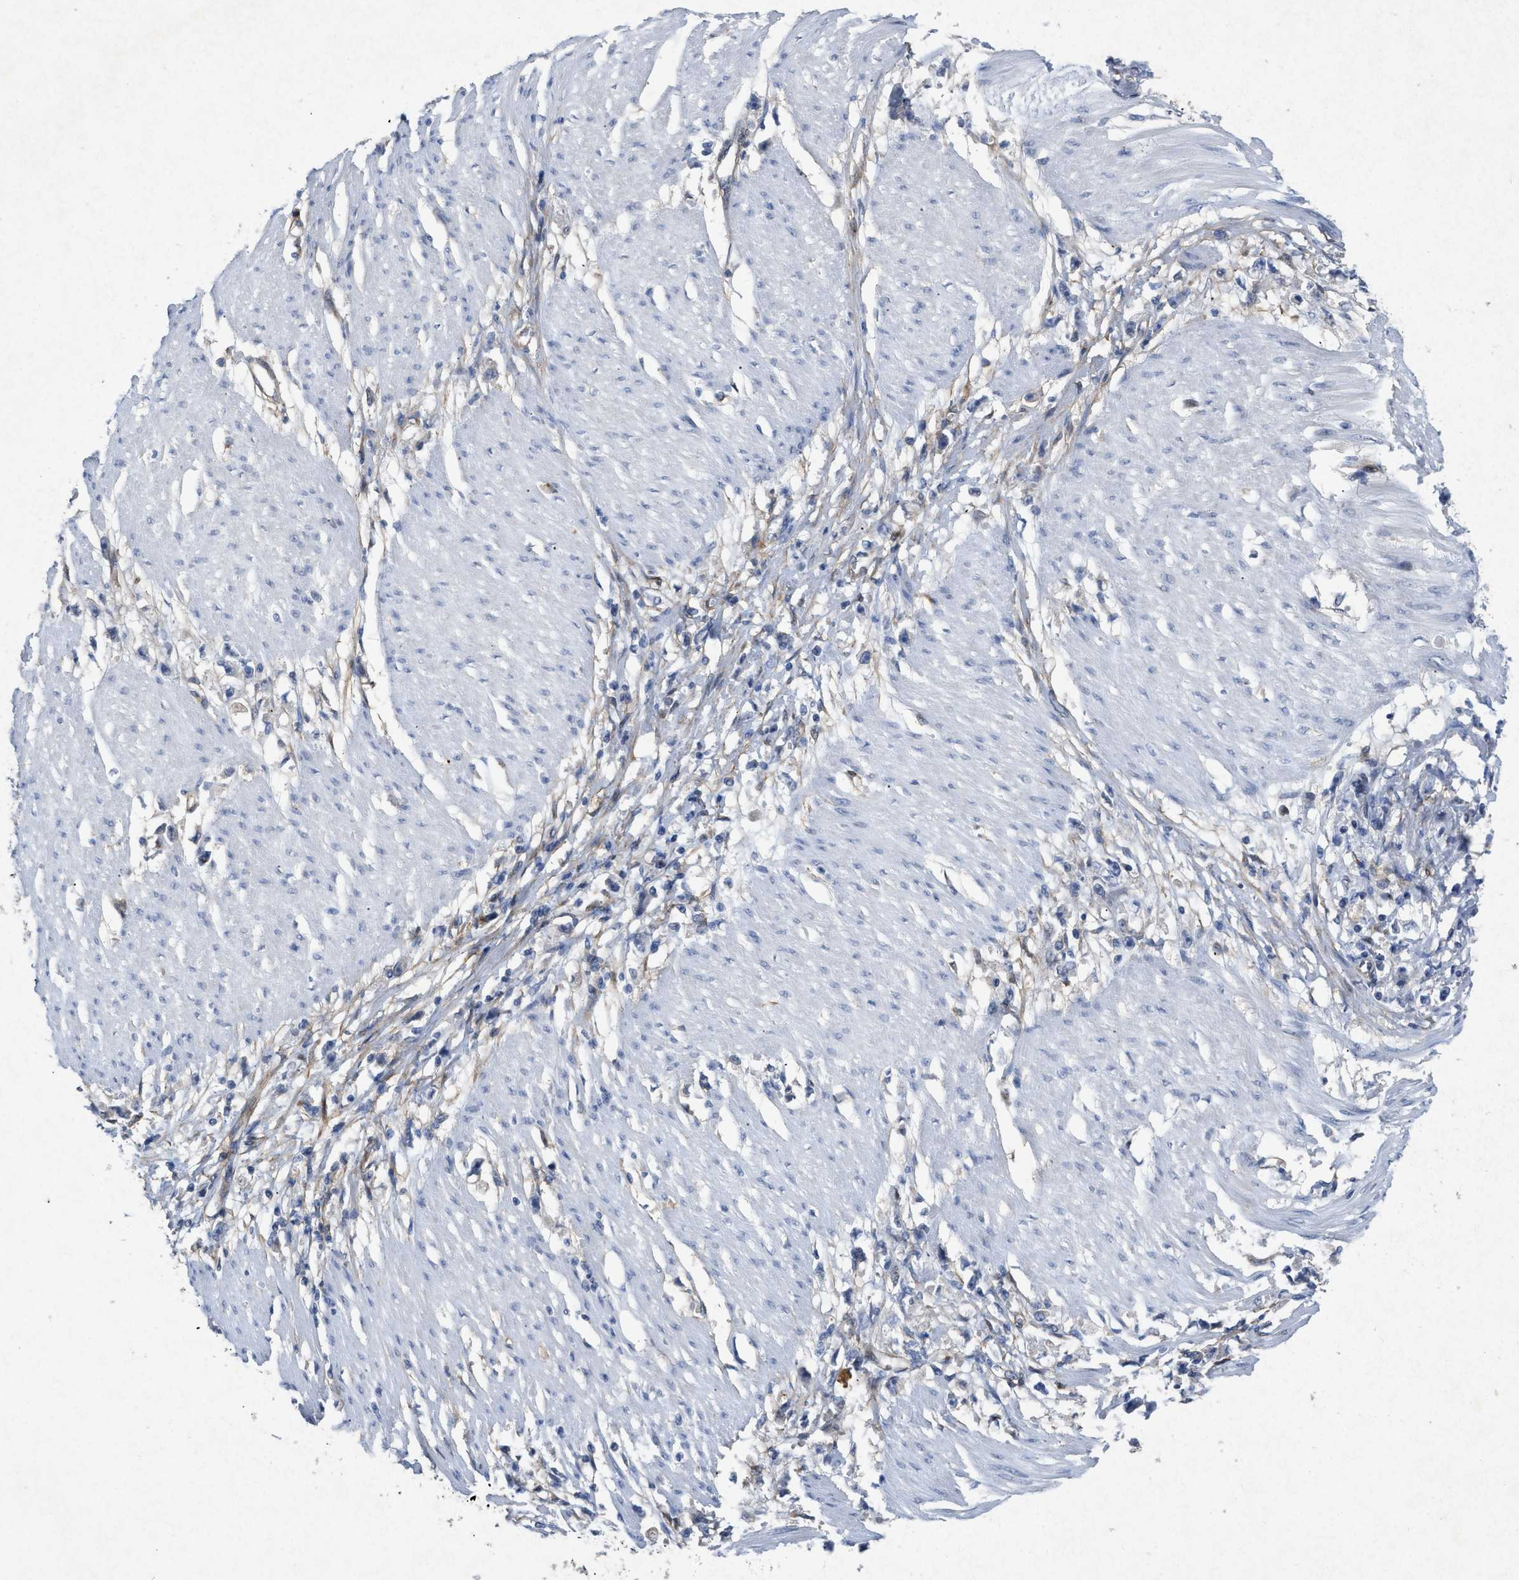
{"staining": {"intensity": "negative", "quantity": "none", "location": "none"}, "tissue": "stomach cancer", "cell_type": "Tumor cells", "image_type": "cancer", "snomed": [{"axis": "morphology", "description": "Adenocarcinoma, NOS"}, {"axis": "topography", "description": "Stomach"}], "caption": "This is an IHC photomicrograph of stomach cancer (adenocarcinoma). There is no staining in tumor cells.", "gene": "PDGFRA", "patient": {"sex": "female", "age": 59}}